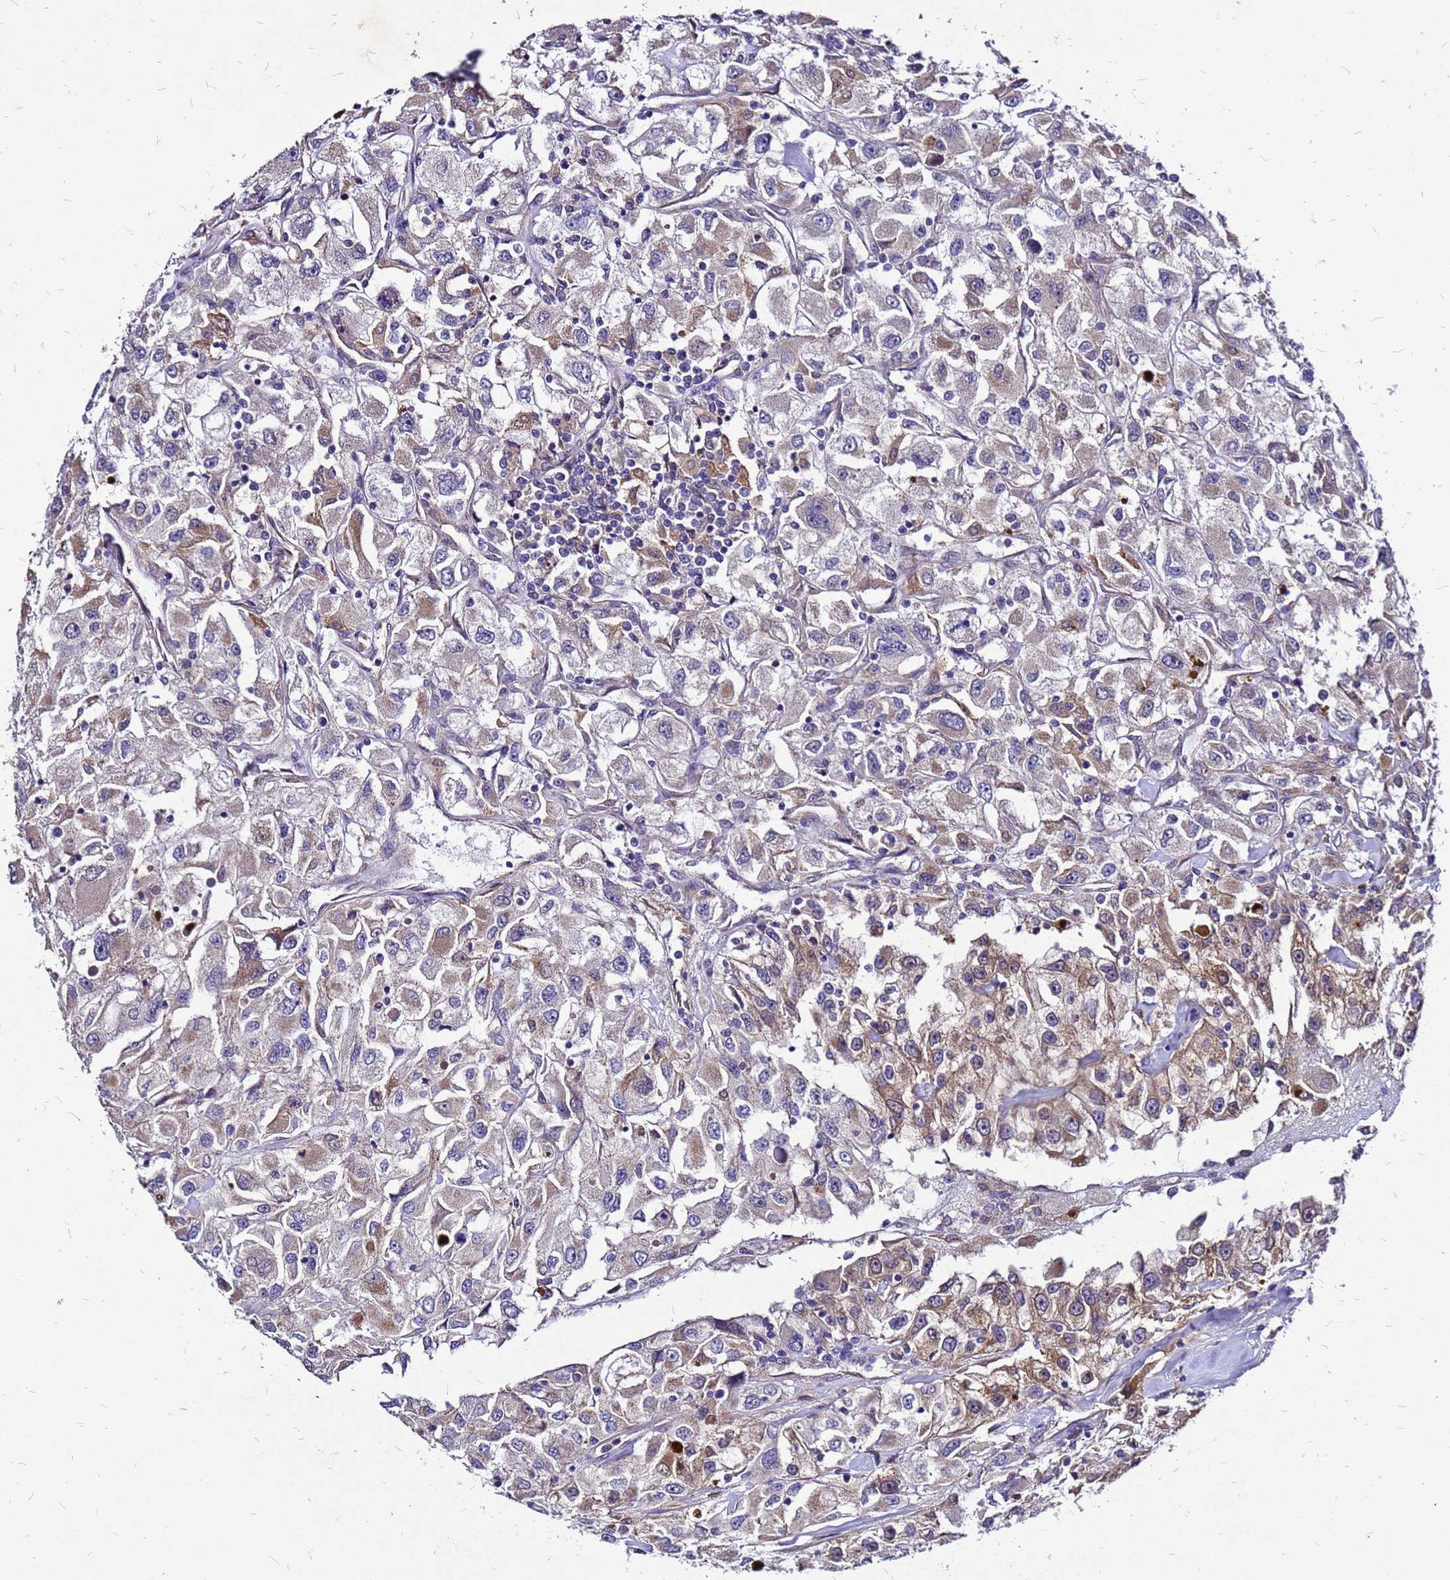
{"staining": {"intensity": "moderate", "quantity": "<25%", "location": "cytoplasmic/membranous"}, "tissue": "renal cancer", "cell_type": "Tumor cells", "image_type": "cancer", "snomed": [{"axis": "morphology", "description": "Adenocarcinoma, NOS"}, {"axis": "topography", "description": "Kidney"}], "caption": "IHC (DAB) staining of human renal cancer displays moderate cytoplasmic/membranous protein staining in approximately <25% of tumor cells. (IHC, brightfield microscopy, high magnification).", "gene": "DUSP23", "patient": {"sex": "female", "age": 52}}